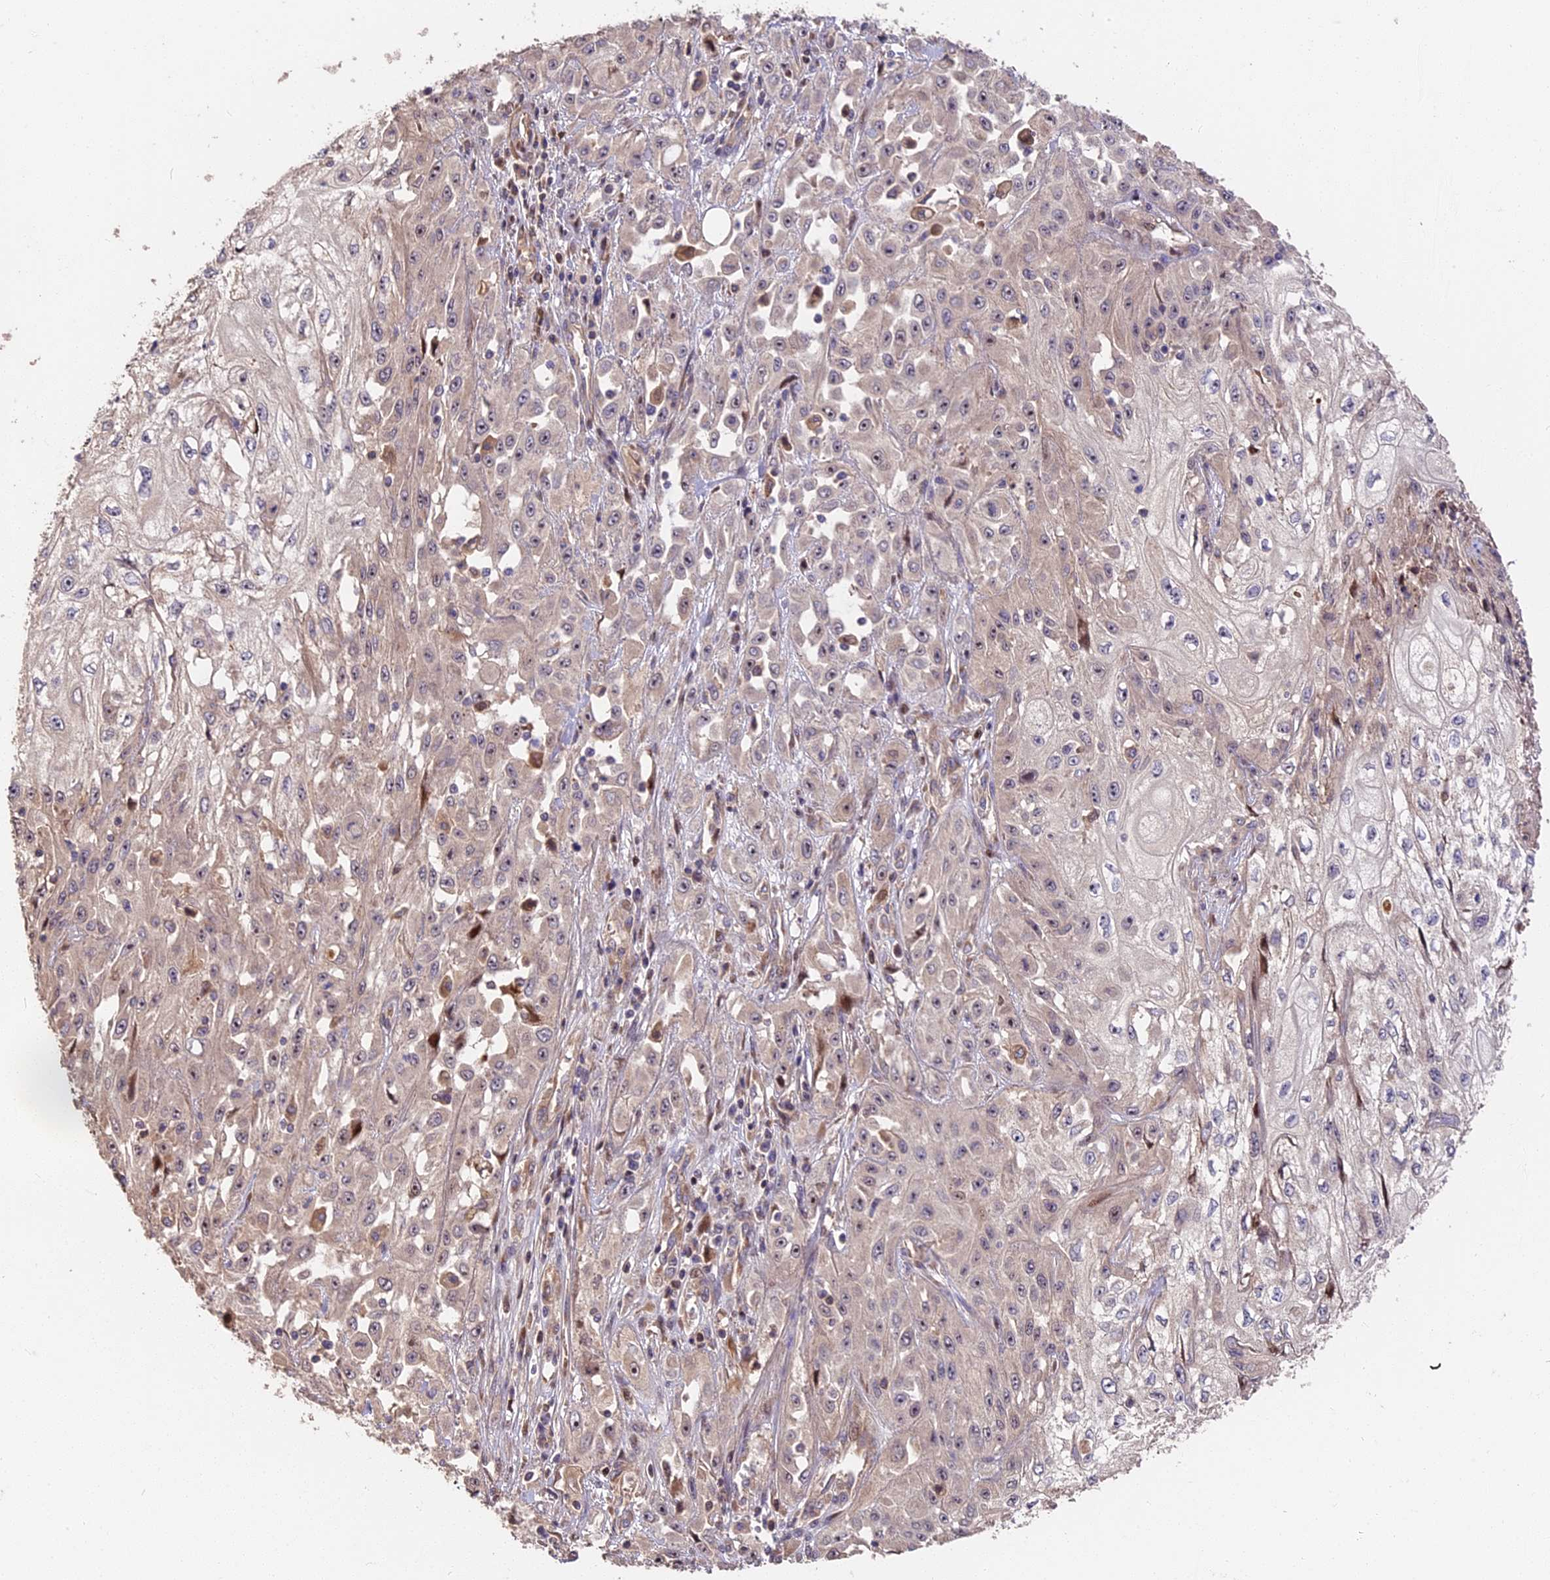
{"staining": {"intensity": "negative", "quantity": "none", "location": "none"}, "tissue": "skin cancer", "cell_type": "Tumor cells", "image_type": "cancer", "snomed": [{"axis": "morphology", "description": "Squamous cell carcinoma, NOS"}, {"axis": "morphology", "description": "Squamous cell carcinoma, metastatic, NOS"}, {"axis": "topography", "description": "Skin"}, {"axis": "topography", "description": "Lymph node"}], "caption": "This is a photomicrograph of IHC staining of skin squamous cell carcinoma, which shows no staining in tumor cells. (Stains: DAB IHC with hematoxylin counter stain, Microscopy: brightfield microscopy at high magnification).", "gene": "ARHGAP17", "patient": {"sex": "male", "age": 75}}